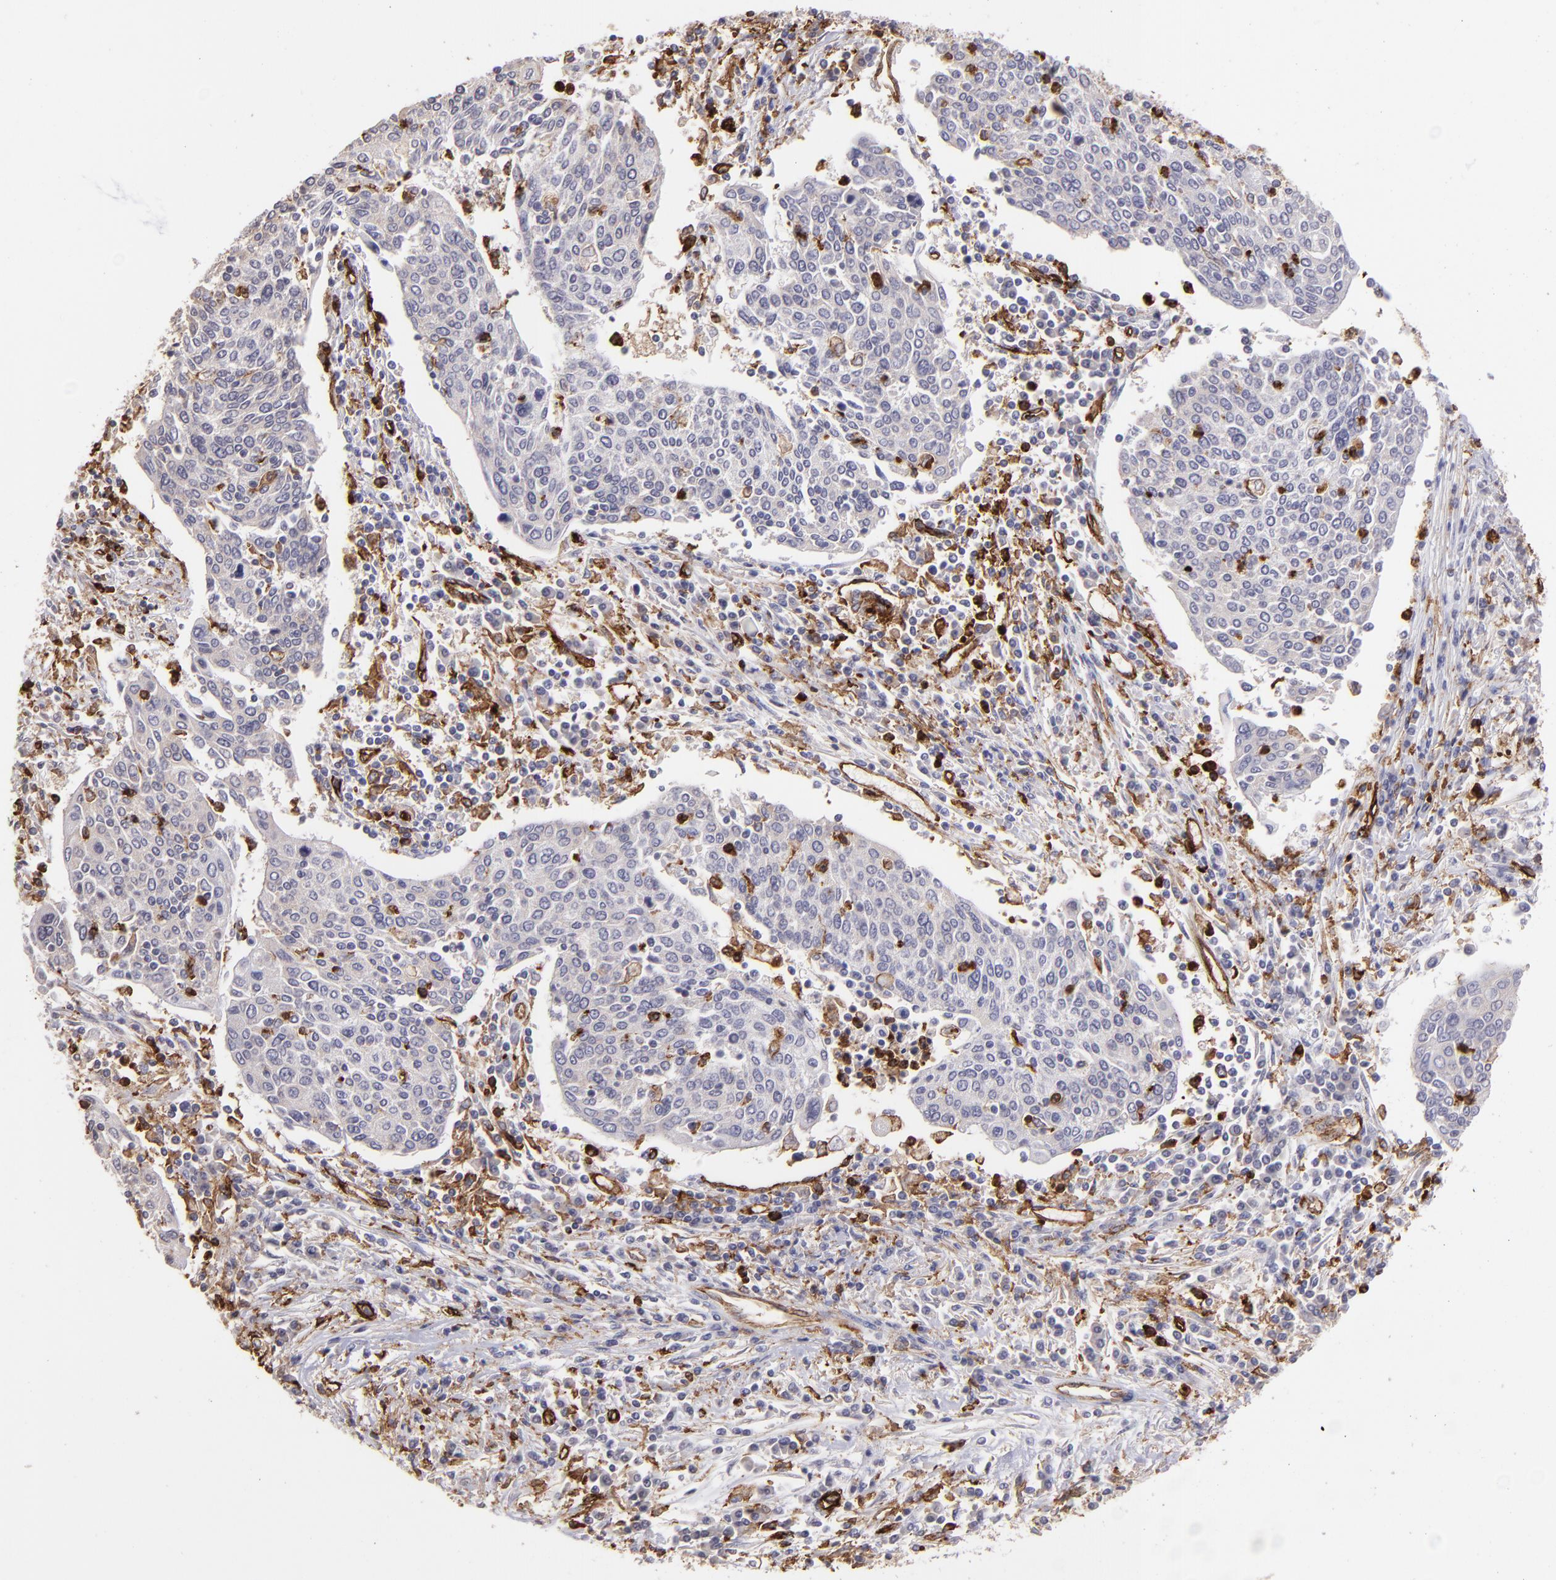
{"staining": {"intensity": "negative", "quantity": "none", "location": "none"}, "tissue": "cervical cancer", "cell_type": "Tumor cells", "image_type": "cancer", "snomed": [{"axis": "morphology", "description": "Squamous cell carcinoma, NOS"}, {"axis": "topography", "description": "Cervix"}], "caption": "There is no significant staining in tumor cells of squamous cell carcinoma (cervical).", "gene": "DYSF", "patient": {"sex": "female", "age": 40}}